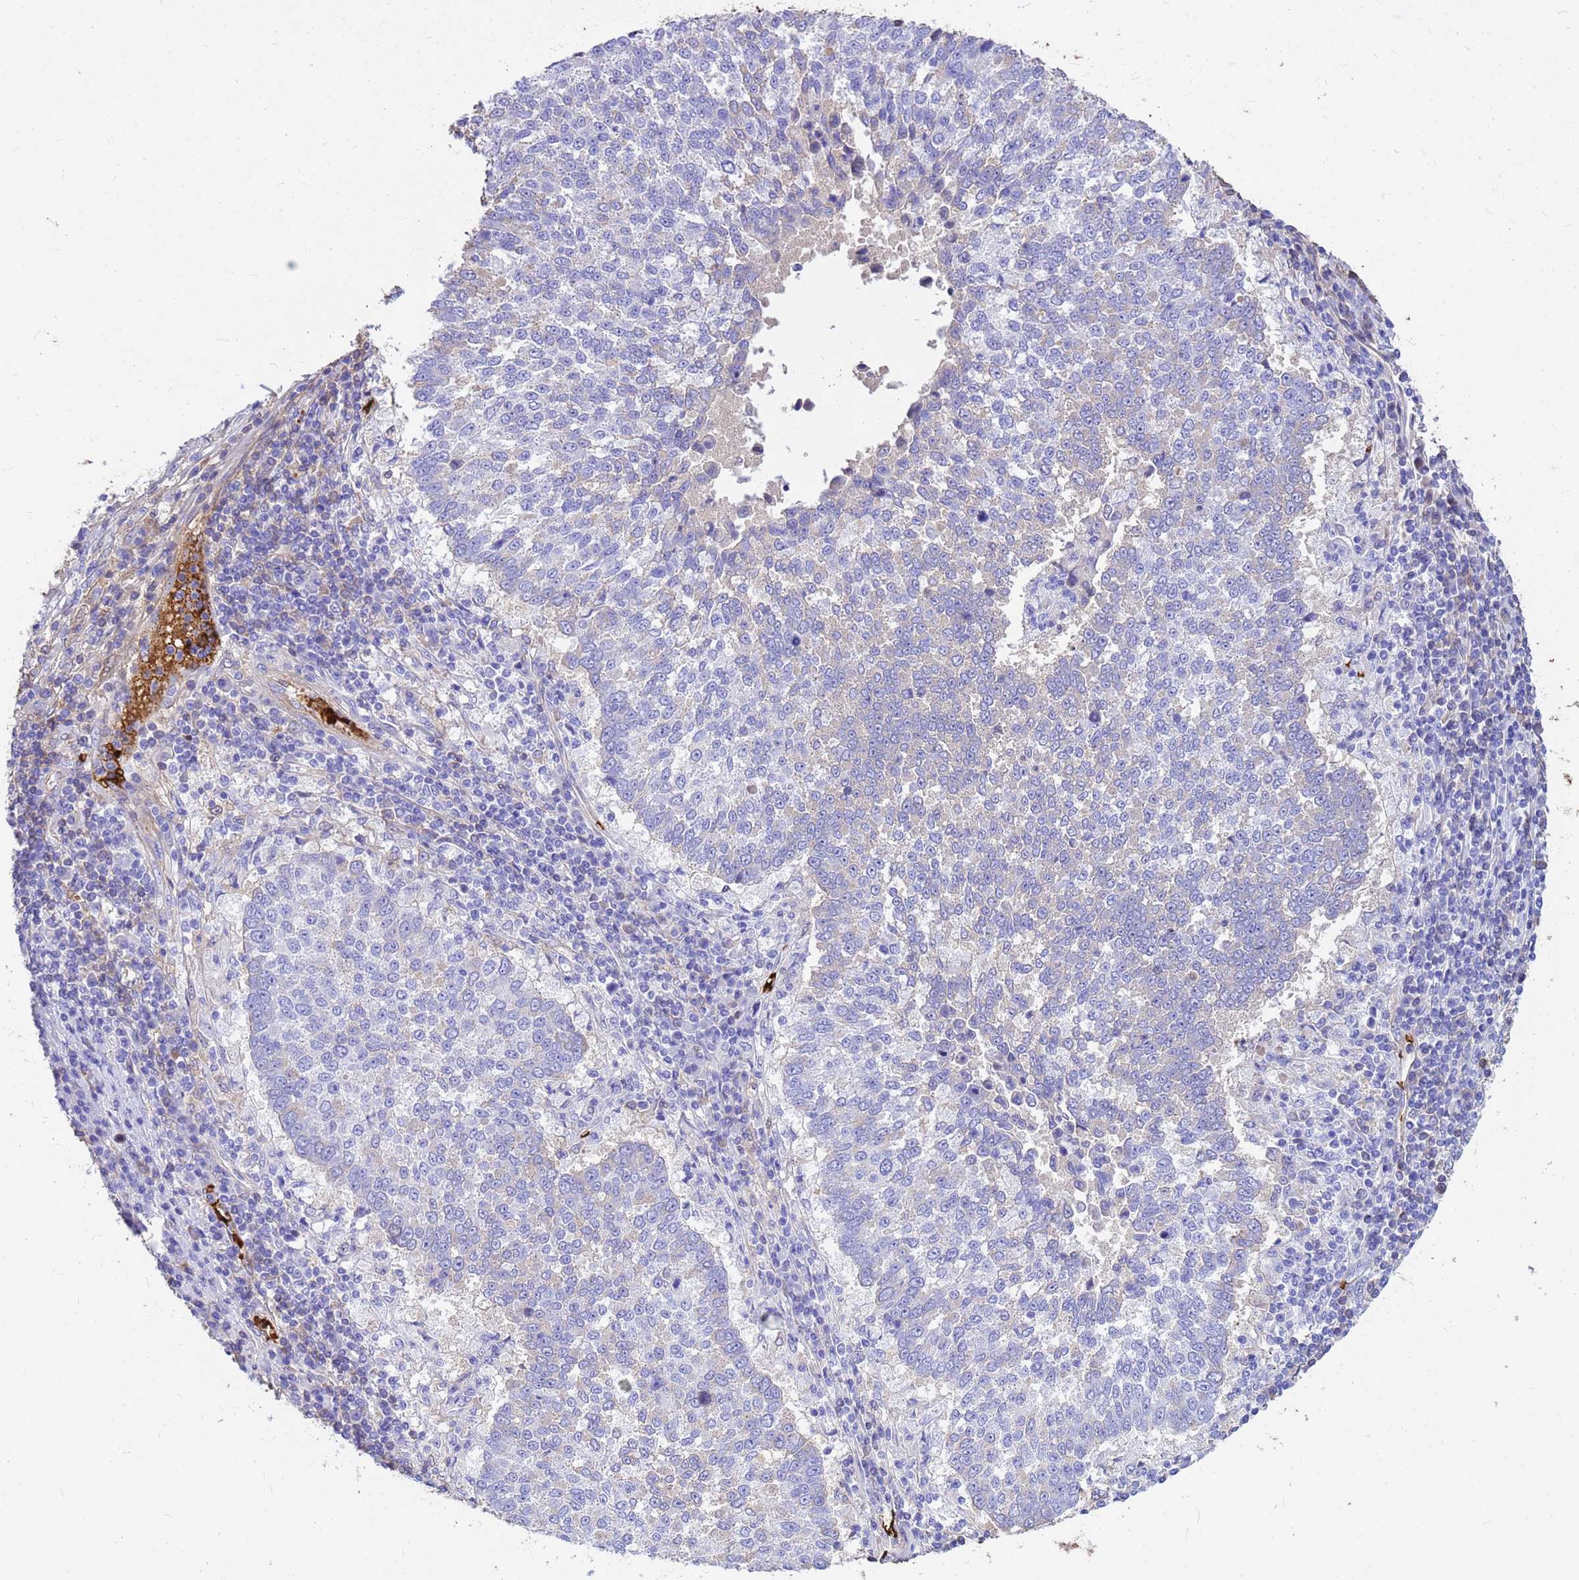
{"staining": {"intensity": "negative", "quantity": "none", "location": "none"}, "tissue": "lung cancer", "cell_type": "Tumor cells", "image_type": "cancer", "snomed": [{"axis": "morphology", "description": "Squamous cell carcinoma, NOS"}, {"axis": "topography", "description": "Lung"}], "caption": "Immunohistochemical staining of human squamous cell carcinoma (lung) reveals no significant expression in tumor cells.", "gene": "HBA2", "patient": {"sex": "male", "age": 73}}